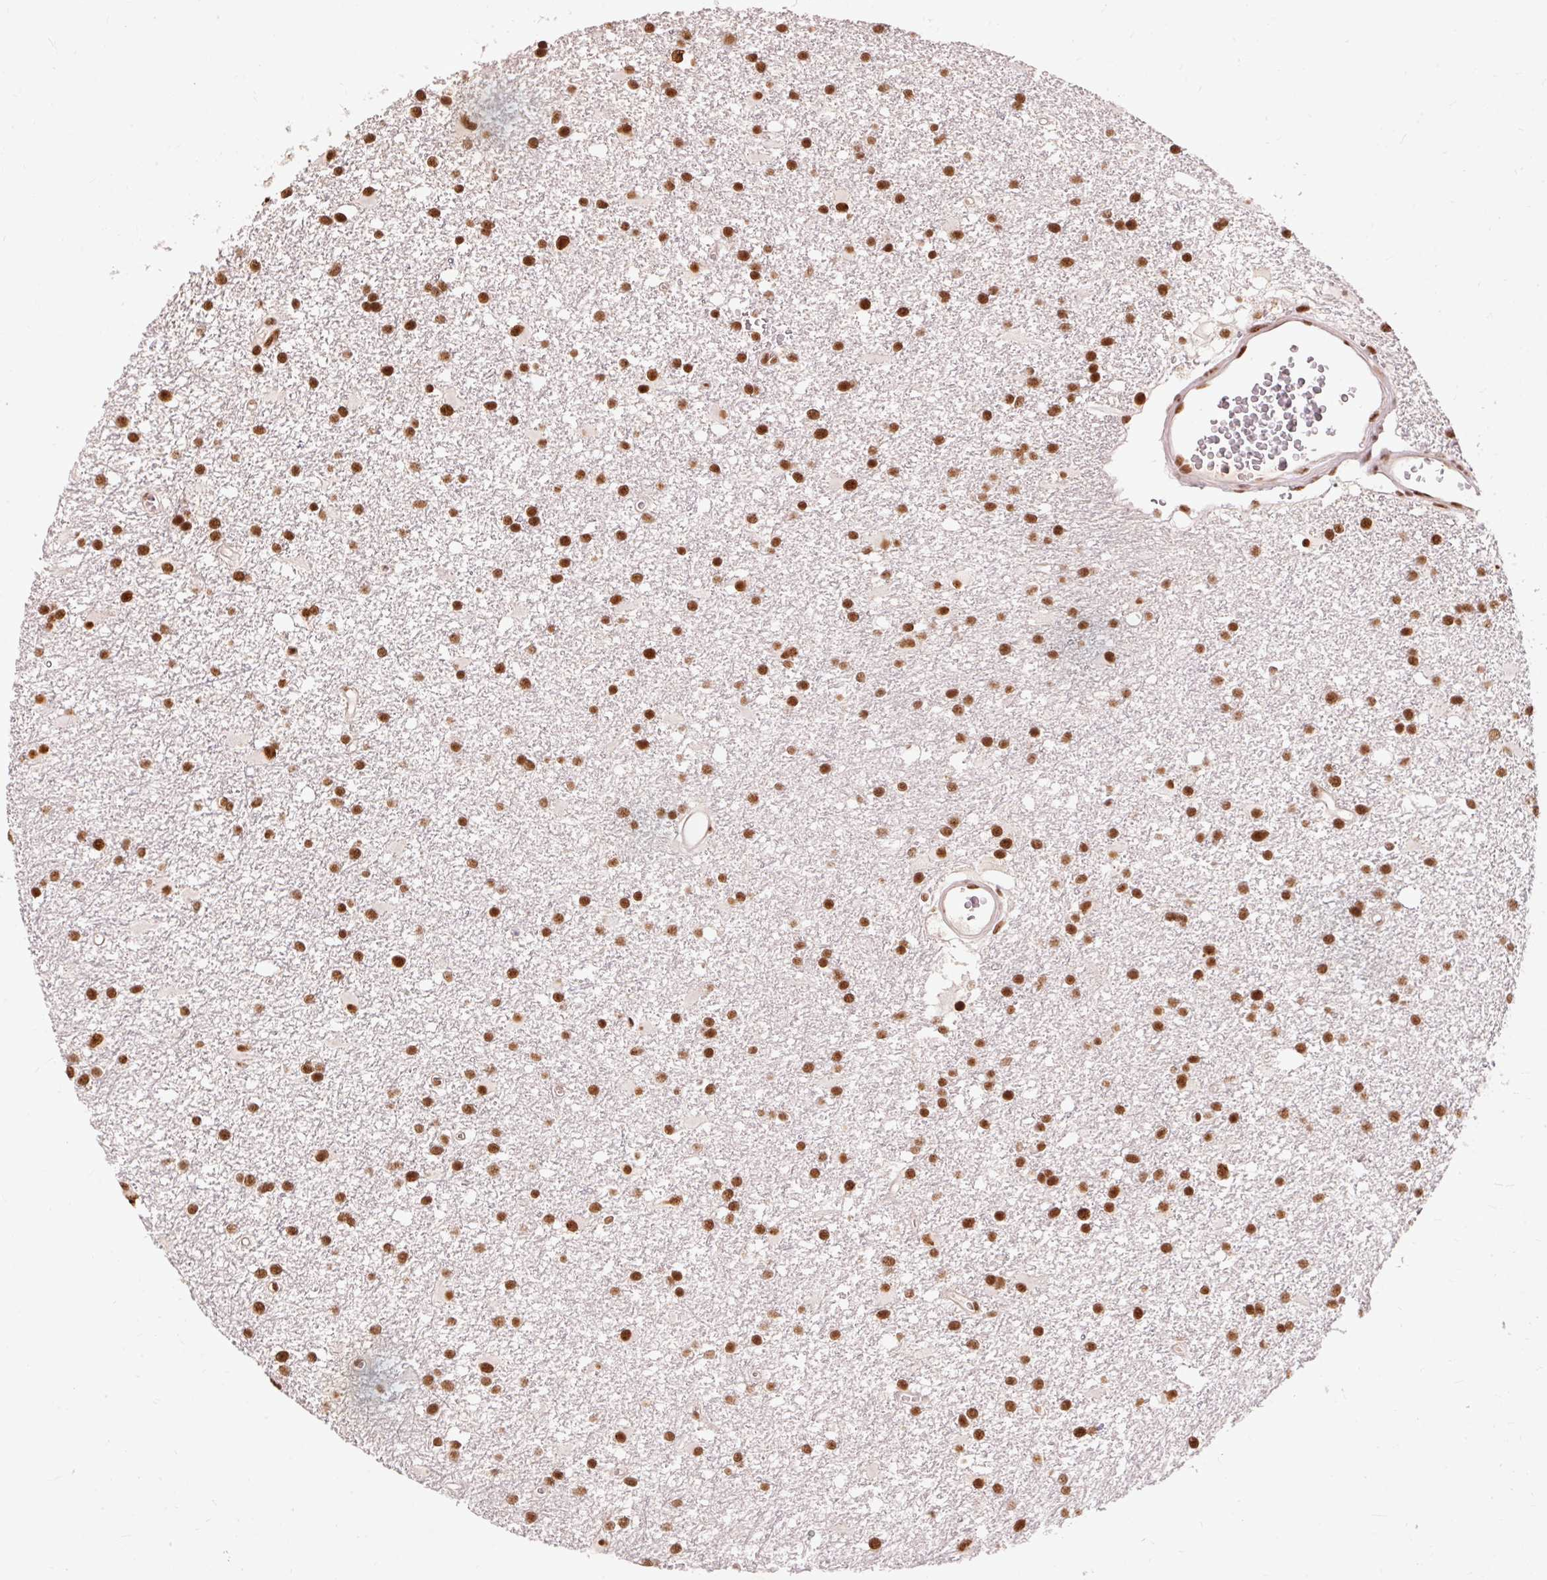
{"staining": {"intensity": "strong", "quantity": ">75%", "location": "nuclear"}, "tissue": "glioma", "cell_type": "Tumor cells", "image_type": "cancer", "snomed": [{"axis": "morphology", "description": "Glioma, malignant, High grade"}, {"axis": "topography", "description": "Brain"}], "caption": "Glioma was stained to show a protein in brown. There is high levels of strong nuclear expression in approximately >75% of tumor cells.", "gene": "ZBTB44", "patient": {"sex": "male", "age": 48}}